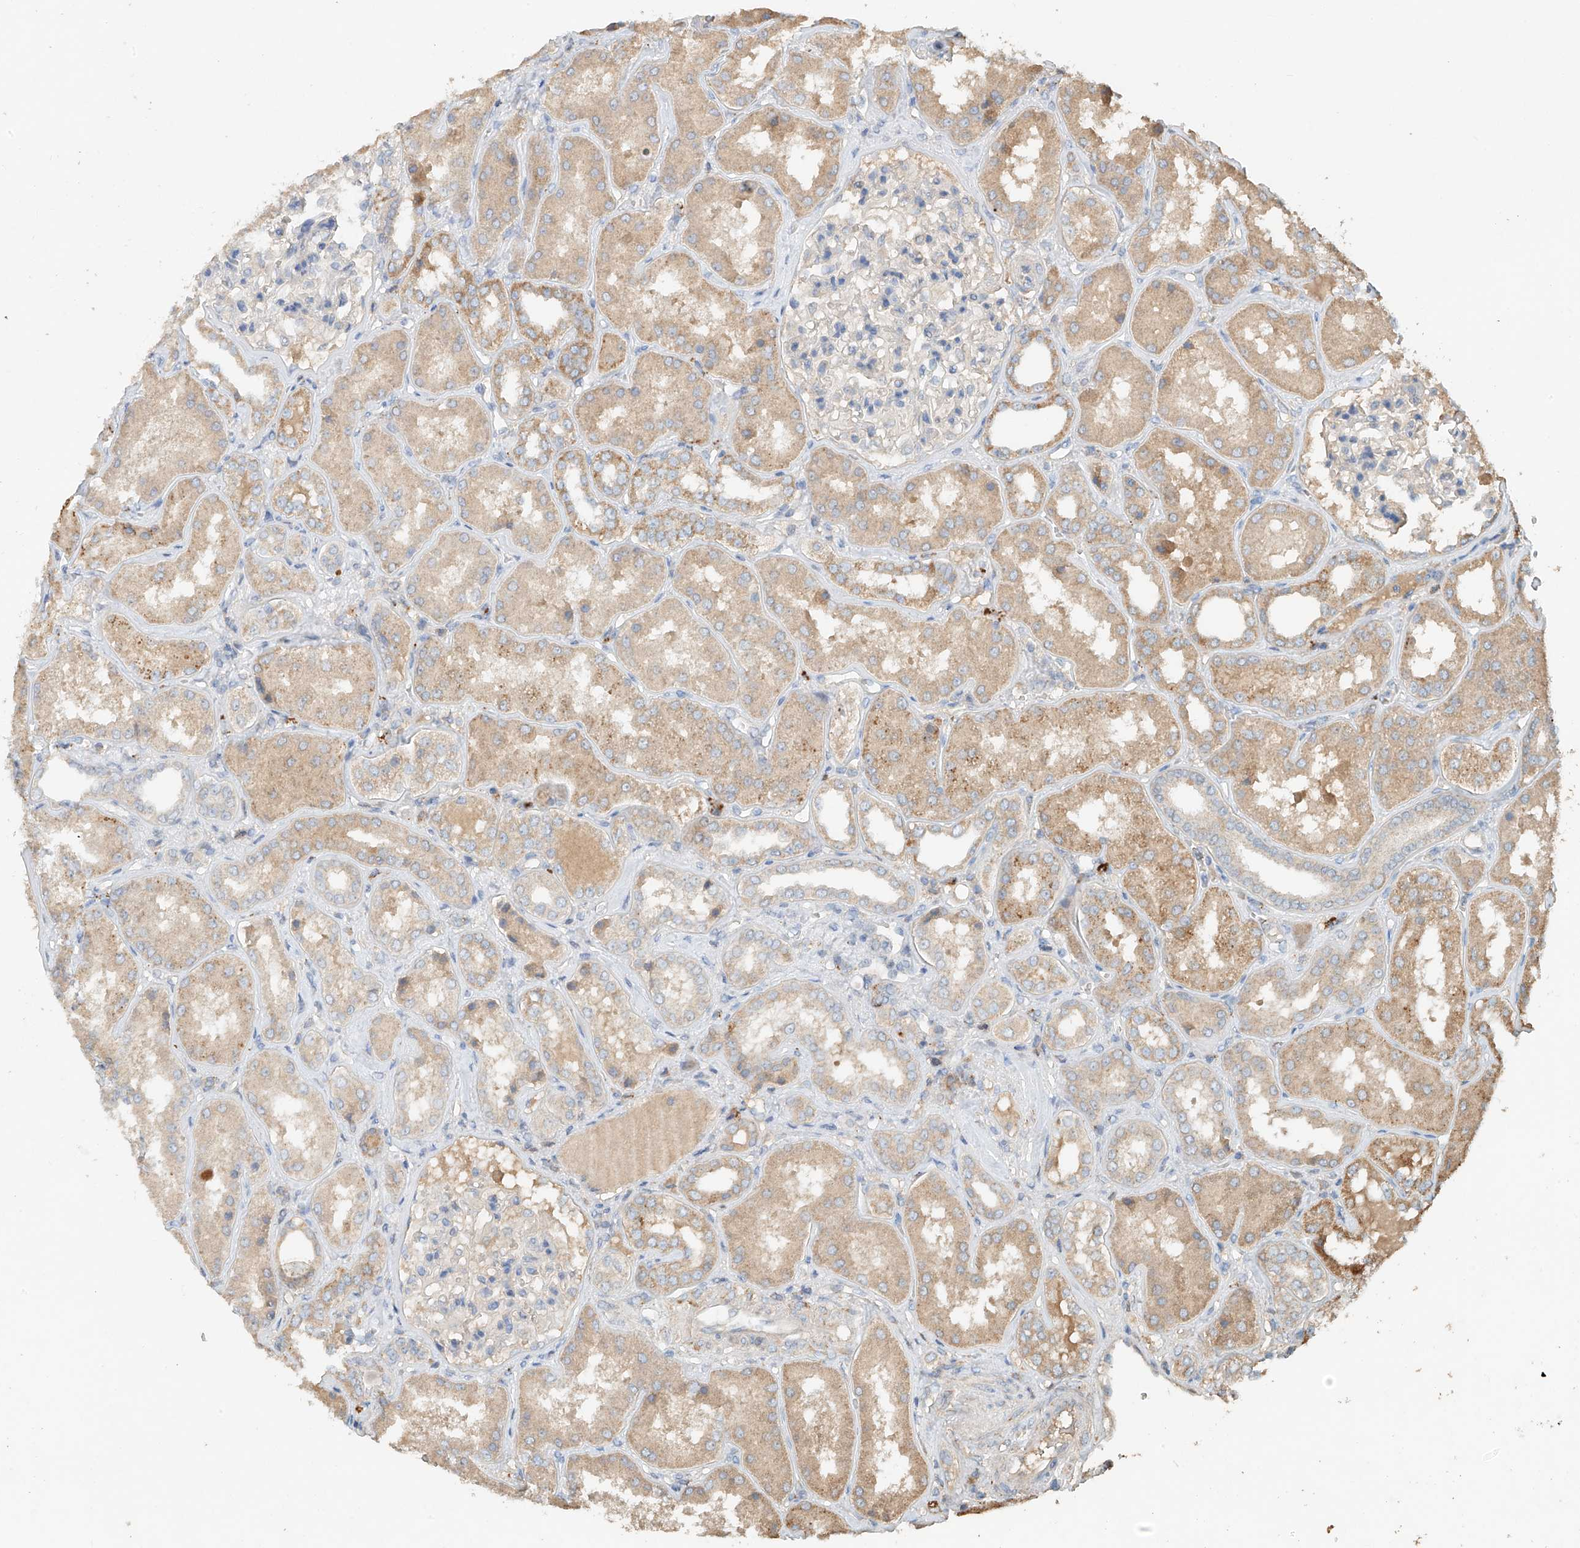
{"staining": {"intensity": "weak", "quantity": "<25%", "location": "cytoplasmic/membranous"}, "tissue": "kidney", "cell_type": "Cells in glomeruli", "image_type": "normal", "snomed": [{"axis": "morphology", "description": "Normal tissue, NOS"}, {"axis": "topography", "description": "Kidney"}], "caption": "Immunohistochemistry (IHC) histopathology image of normal kidney stained for a protein (brown), which shows no staining in cells in glomeruli.", "gene": "GNB1L", "patient": {"sex": "female", "age": 56}}